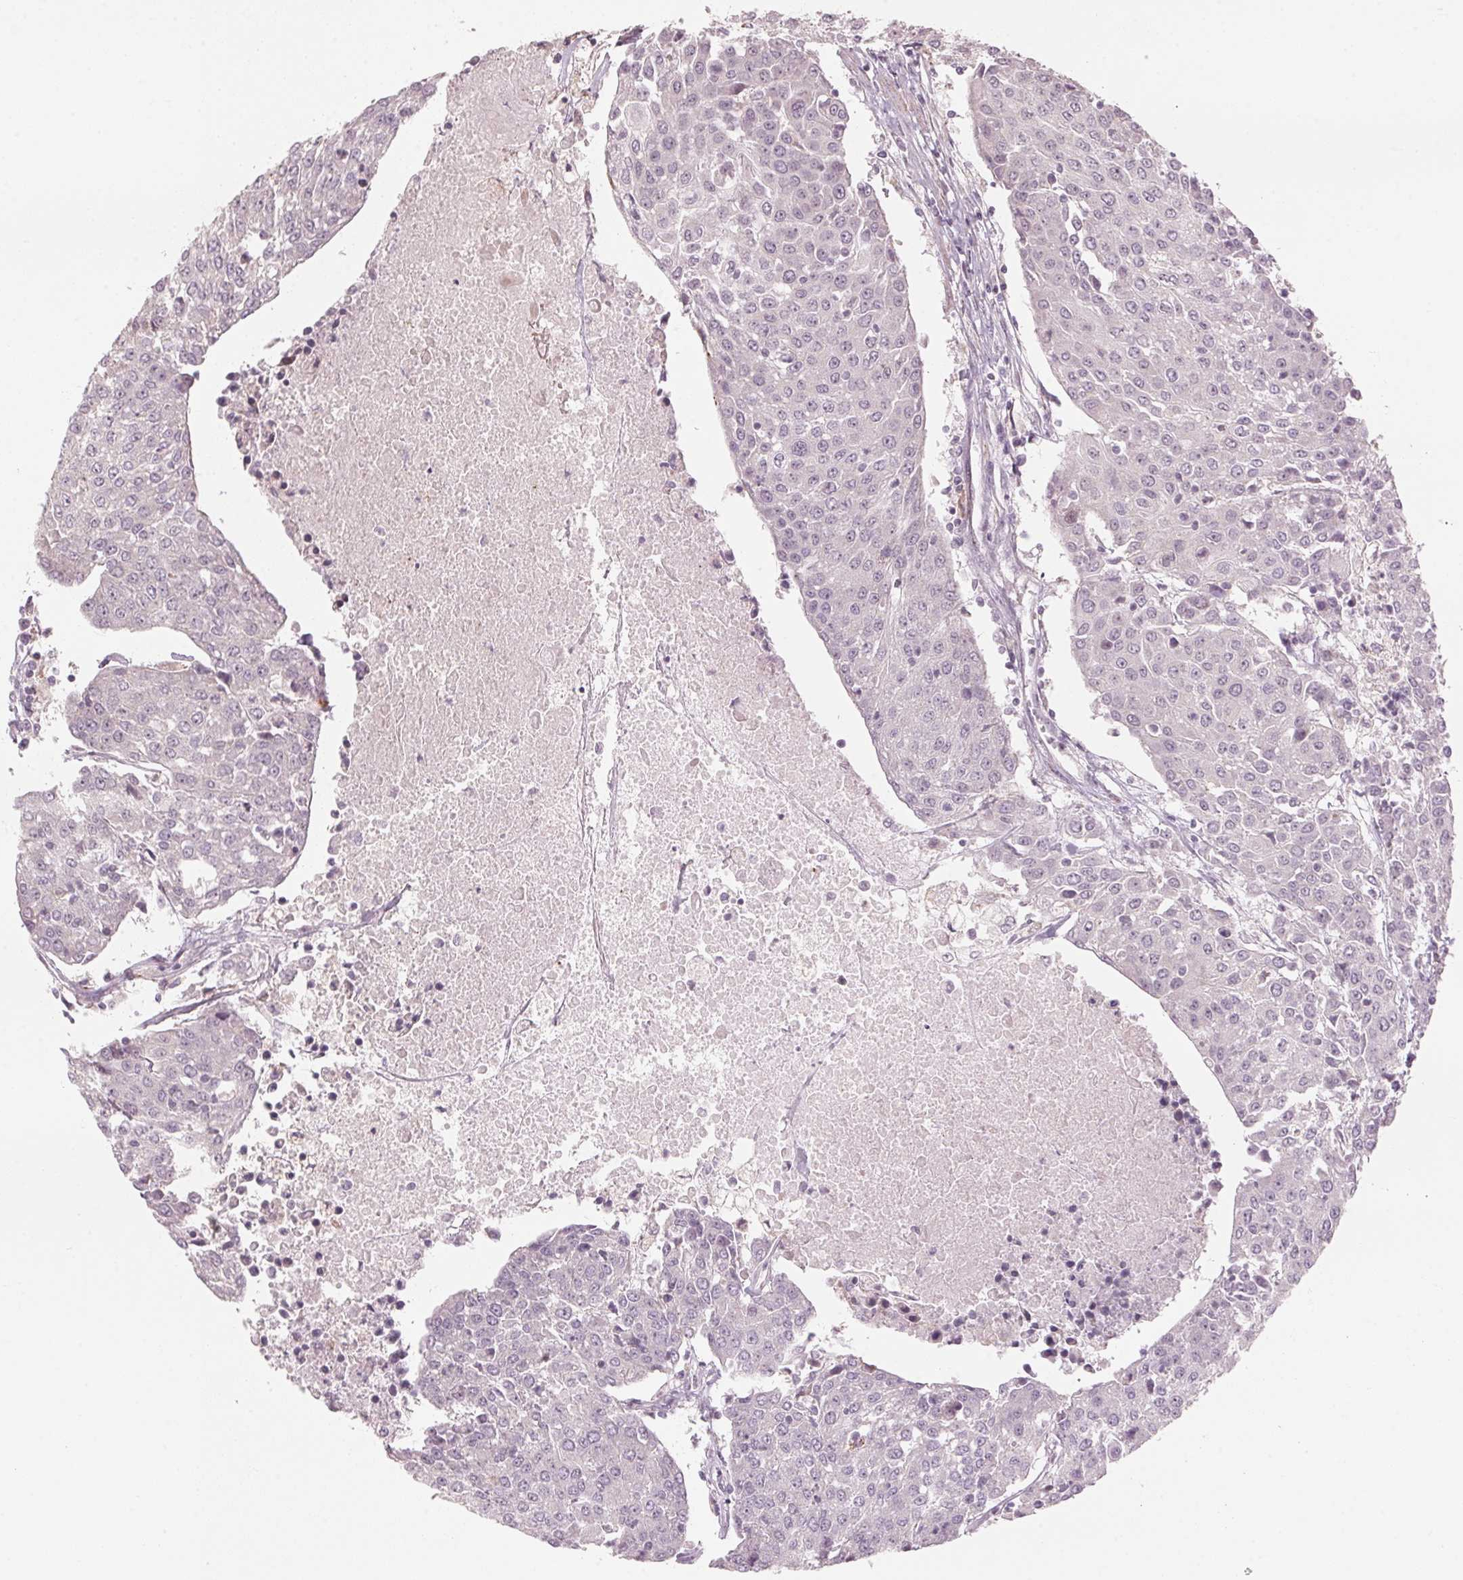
{"staining": {"intensity": "negative", "quantity": "none", "location": "none"}, "tissue": "urothelial cancer", "cell_type": "Tumor cells", "image_type": "cancer", "snomed": [{"axis": "morphology", "description": "Urothelial carcinoma, High grade"}, {"axis": "topography", "description": "Urinary bladder"}], "caption": "DAB immunohistochemical staining of urothelial cancer exhibits no significant staining in tumor cells. The staining is performed using DAB brown chromogen with nuclei counter-stained in using hematoxylin.", "gene": "TMED6", "patient": {"sex": "female", "age": 85}}